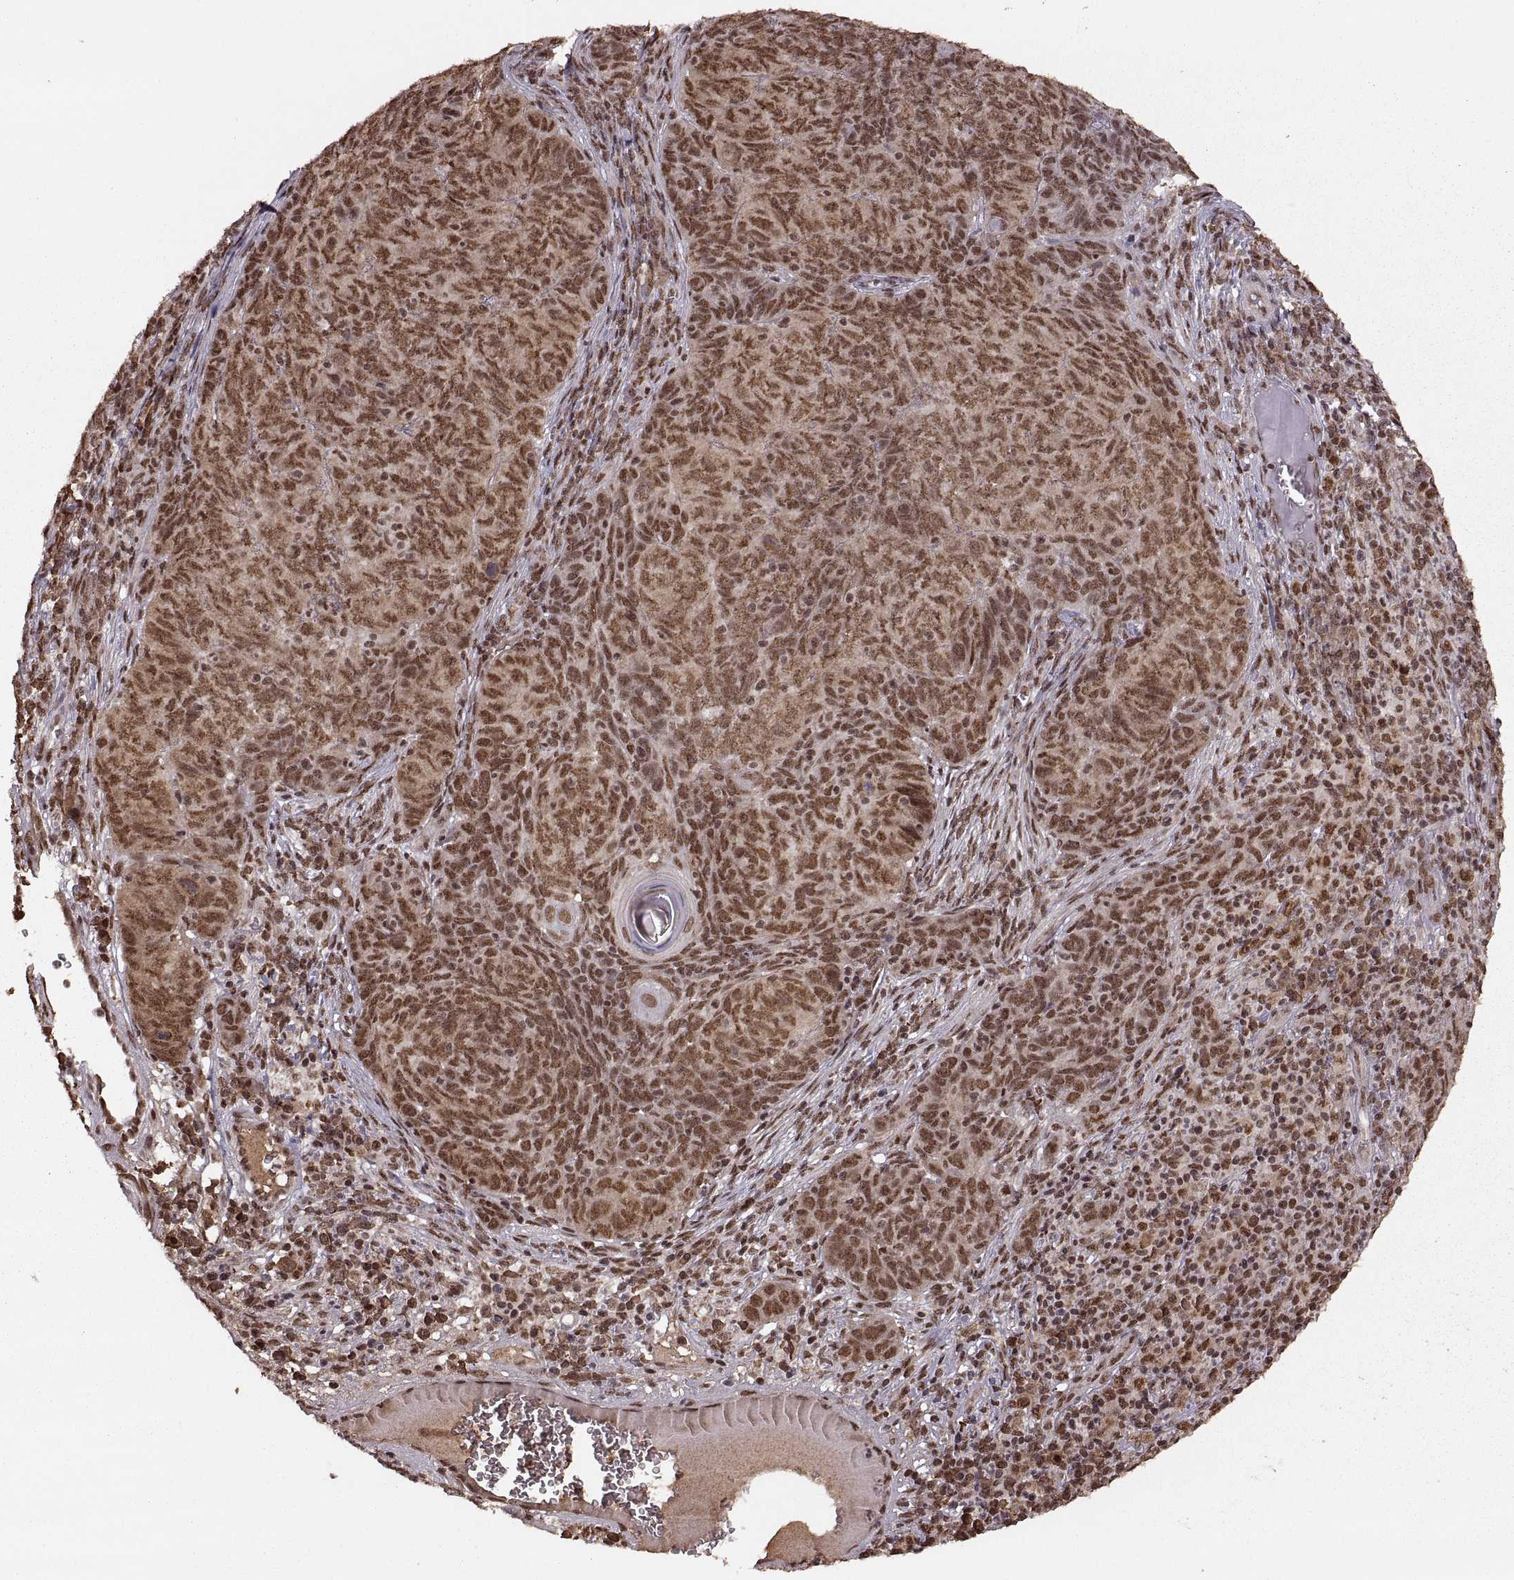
{"staining": {"intensity": "strong", "quantity": ">75%", "location": "cytoplasmic/membranous,nuclear"}, "tissue": "skin cancer", "cell_type": "Tumor cells", "image_type": "cancer", "snomed": [{"axis": "morphology", "description": "Squamous cell carcinoma, NOS"}, {"axis": "topography", "description": "Skin"}, {"axis": "topography", "description": "Anal"}], "caption": "Strong cytoplasmic/membranous and nuclear protein positivity is present in approximately >75% of tumor cells in skin cancer (squamous cell carcinoma). The staining is performed using DAB (3,3'-diaminobenzidine) brown chromogen to label protein expression. The nuclei are counter-stained blue using hematoxylin.", "gene": "RFT1", "patient": {"sex": "female", "age": 51}}